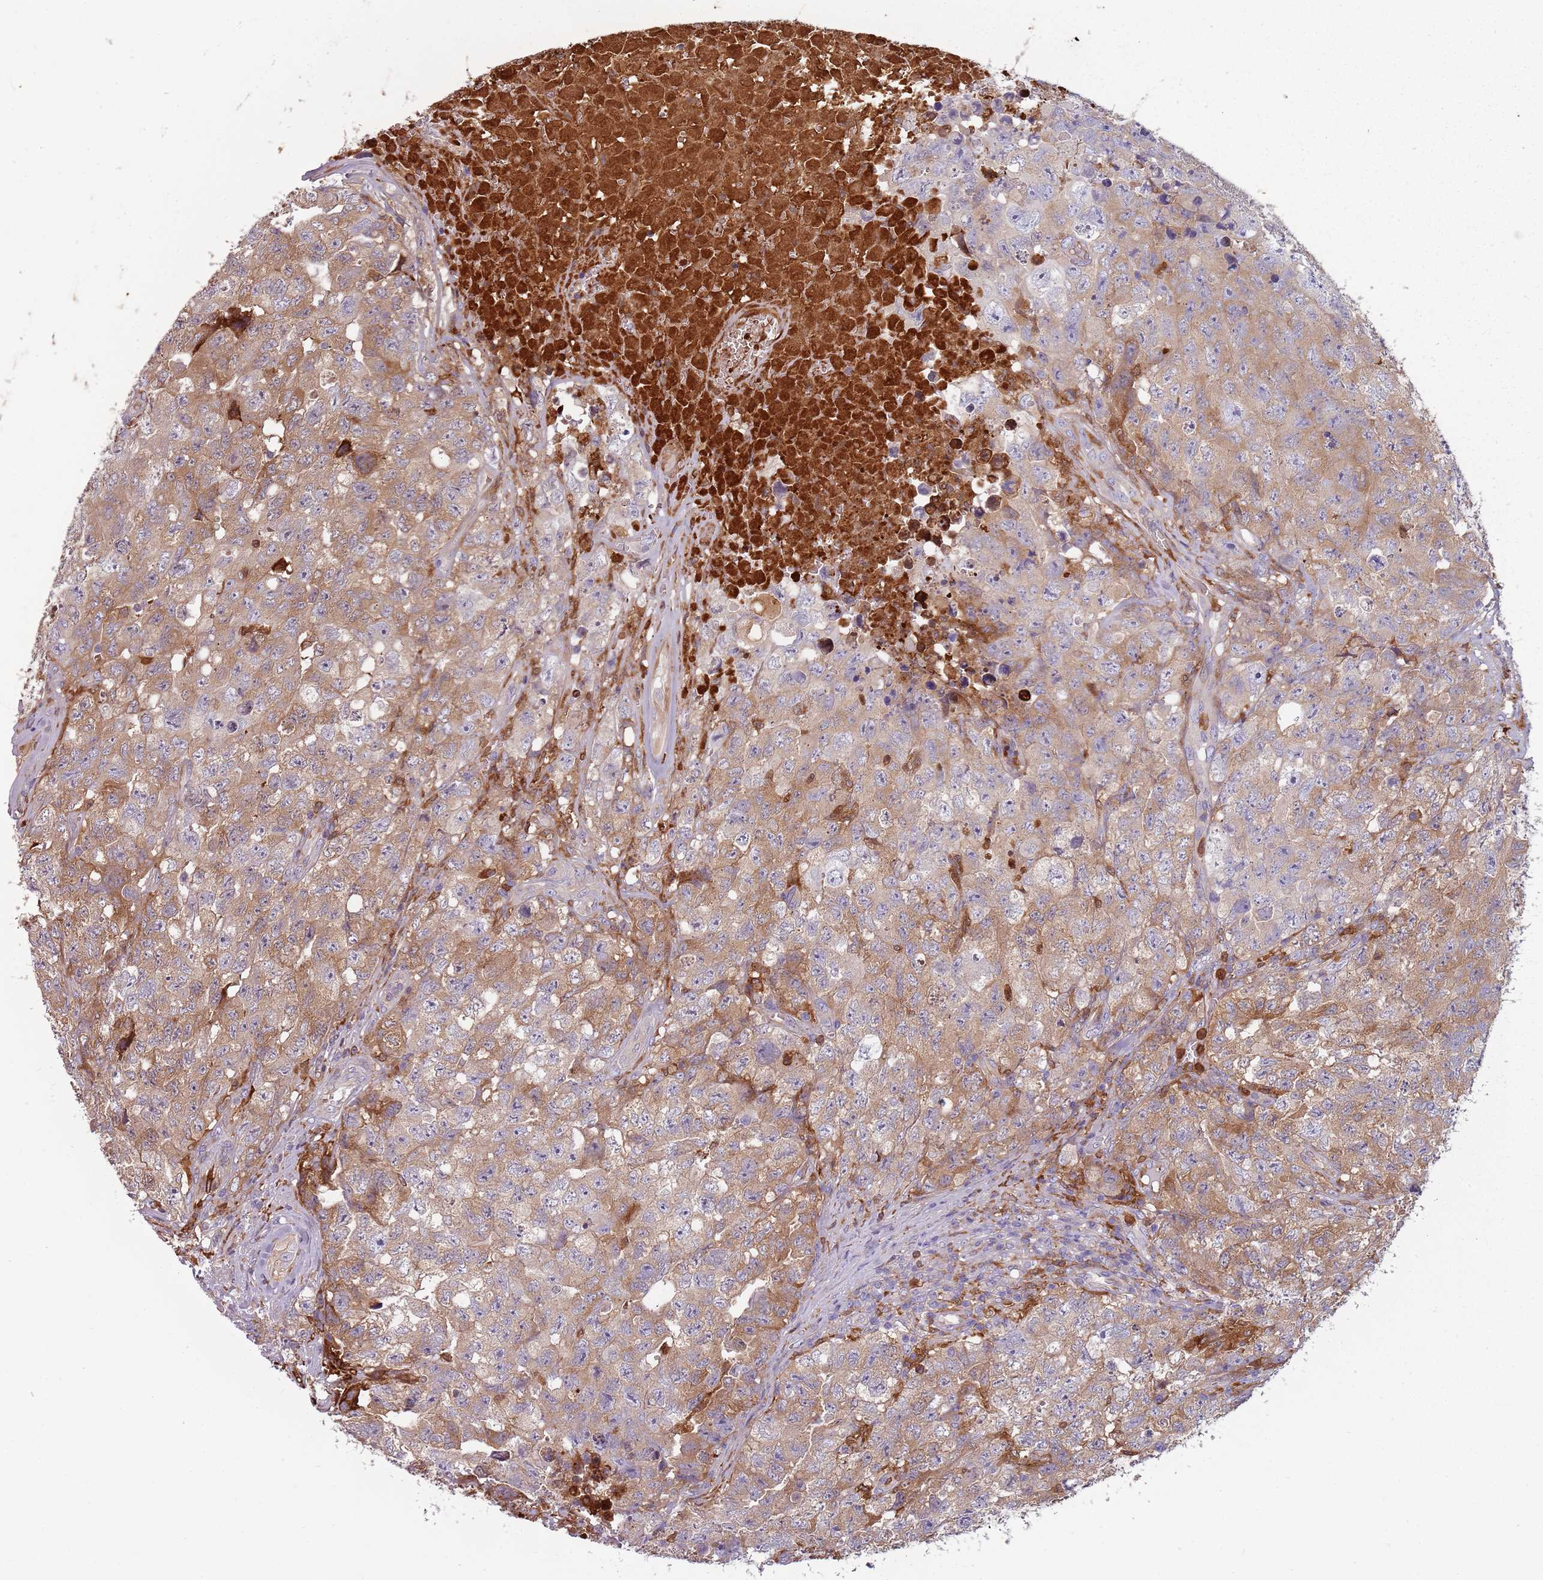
{"staining": {"intensity": "moderate", "quantity": ">75%", "location": "cytoplasmic/membranous"}, "tissue": "testis cancer", "cell_type": "Tumor cells", "image_type": "cancer", "snomed": [{"axis": "morphology", "description": "Carcinoma, Embryonal, NOS"}, {"axis": "topography", "description": "Testis"}], "caption": "Testis cancer stained for a protein displays moderate cytoplasmic/membranous positivity in tumor cells.", "gene": "NADK", "patient": {"sex": "male", "age": 31}}